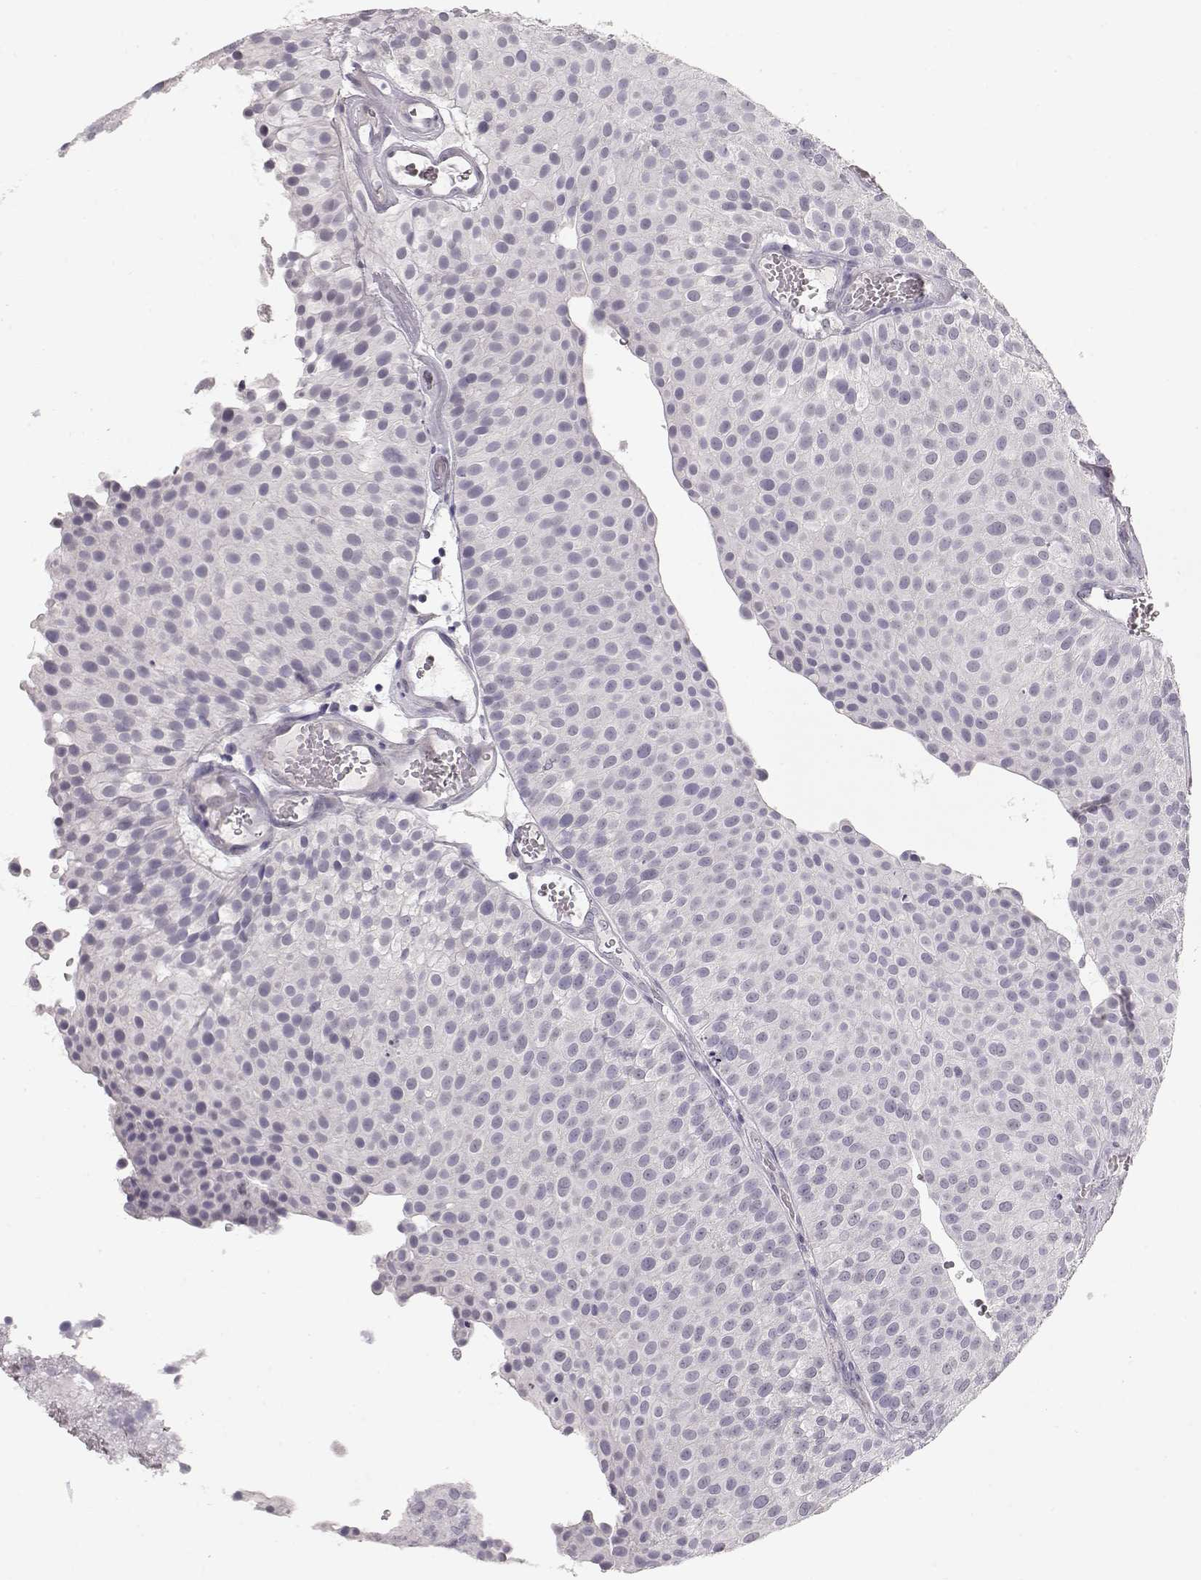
{"staining": {"intensity": "negative", "quantity": "none", "location": "none"}, "tissue": "urothelial cancer", "cell_type": "Tumor cells", "image_type": "cancer", "snomed": [{"axis": "morphology", "description": "Urothelial carcinoma, Low grade"}, {"axis": "topography", "description": "Urinary bladder"}], "caption": "This is an IHC histopathology image of urothelial cancer. There is no staining in tumor cells.", "gene": "FAM205A", "patient": {"sex": "female", "age": 87}}